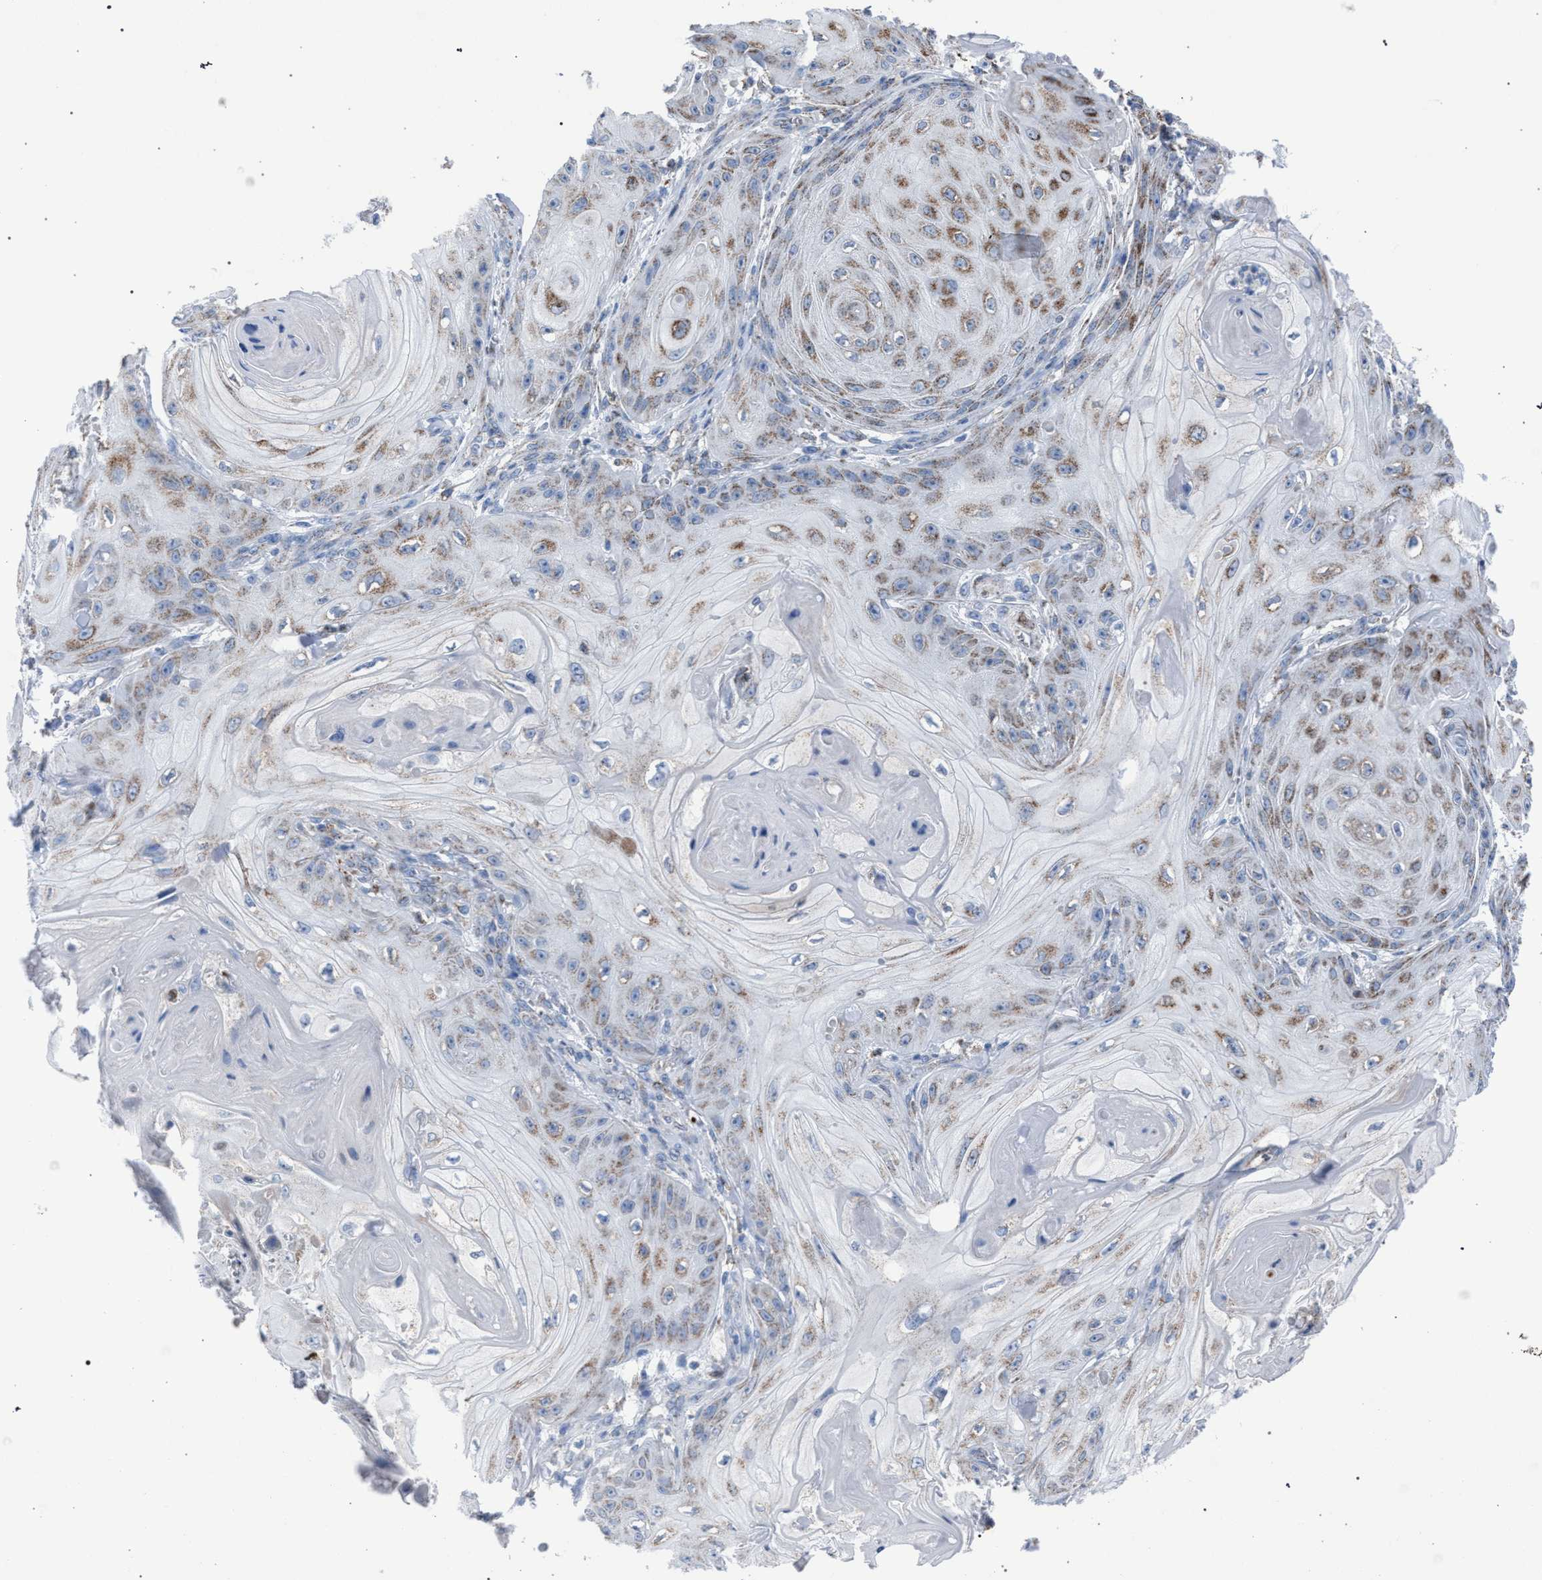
{"staining": {"intensity": "weak", "quantity": ">75%", "location": "cytoplasmic/membranous"}, "tissue": "skin cancer", "cell_type": "Tumor cells", "image_type": "cancer", "snomed": [{"axis": "morphology", "description": "Squamous cell carcinoma, NOS"}, {"axis": "topography", "description": "Skin"}], "caption": "A low amount of weak cytoplasmic/membranous staining is appreciated in approximately >75% of tumor cells in skin cancer (squamous cell carcinoma) tissue.", "gene": "HSD17B4", "patient": {"sex": "male", "age": 74}}